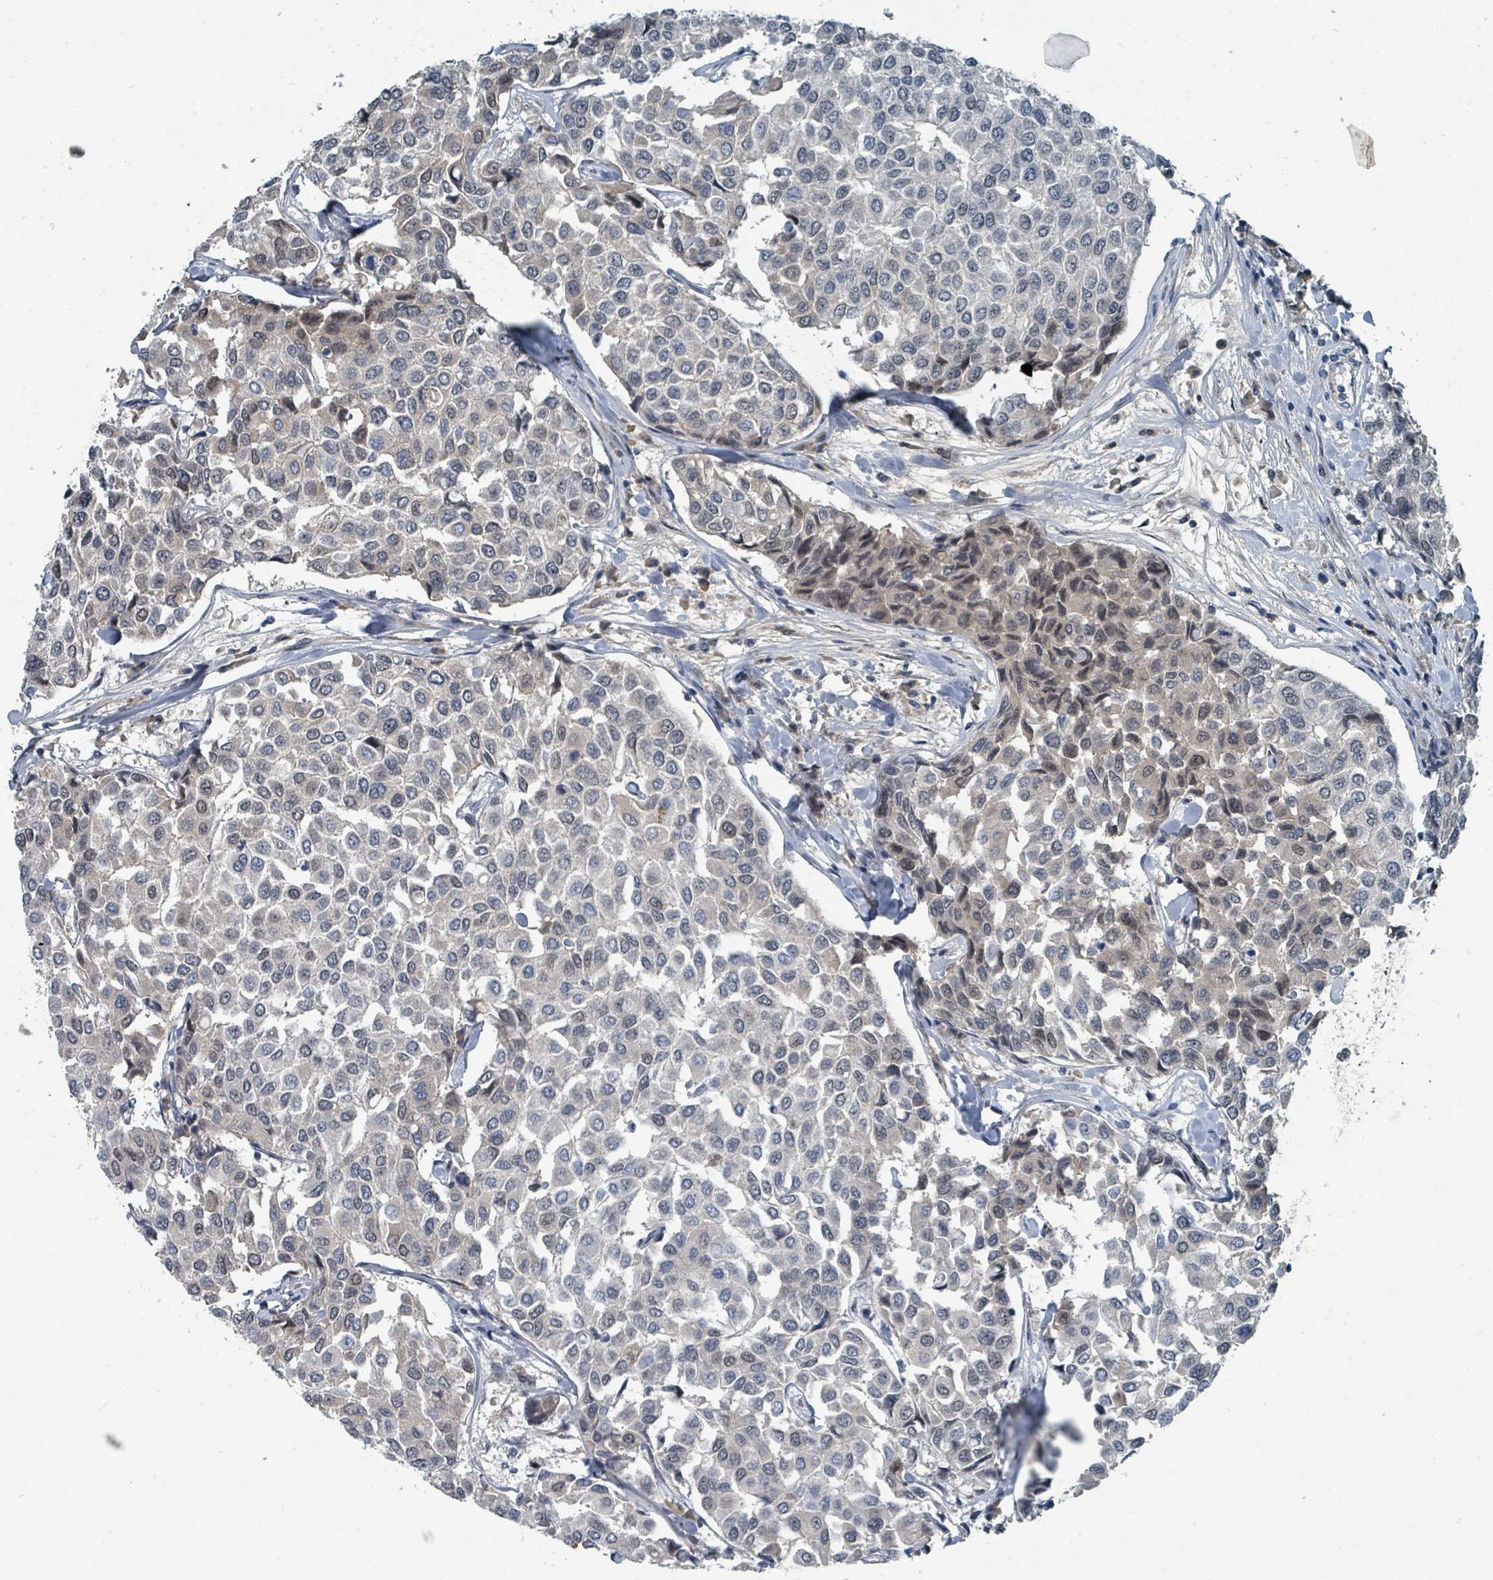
{"staining": {"intensity": "negative", "quantity": "none", "location": "none"}, "tissue": "breast cancer", "cell_type": "Tumor cells", "image_type": "cancer", "snomed": [{"axis": "morphology", "description": "Duct carcinoma"}, {"axis": "topography", "description": "Breast"}], "caption": "Infiltrating ductal carcinoma (breast) stained for a protein using immunohistochemistry demonstrates no staining tumor cells.", "gene": "UCK1", "patient": {"sex": "female", "age": 55}}